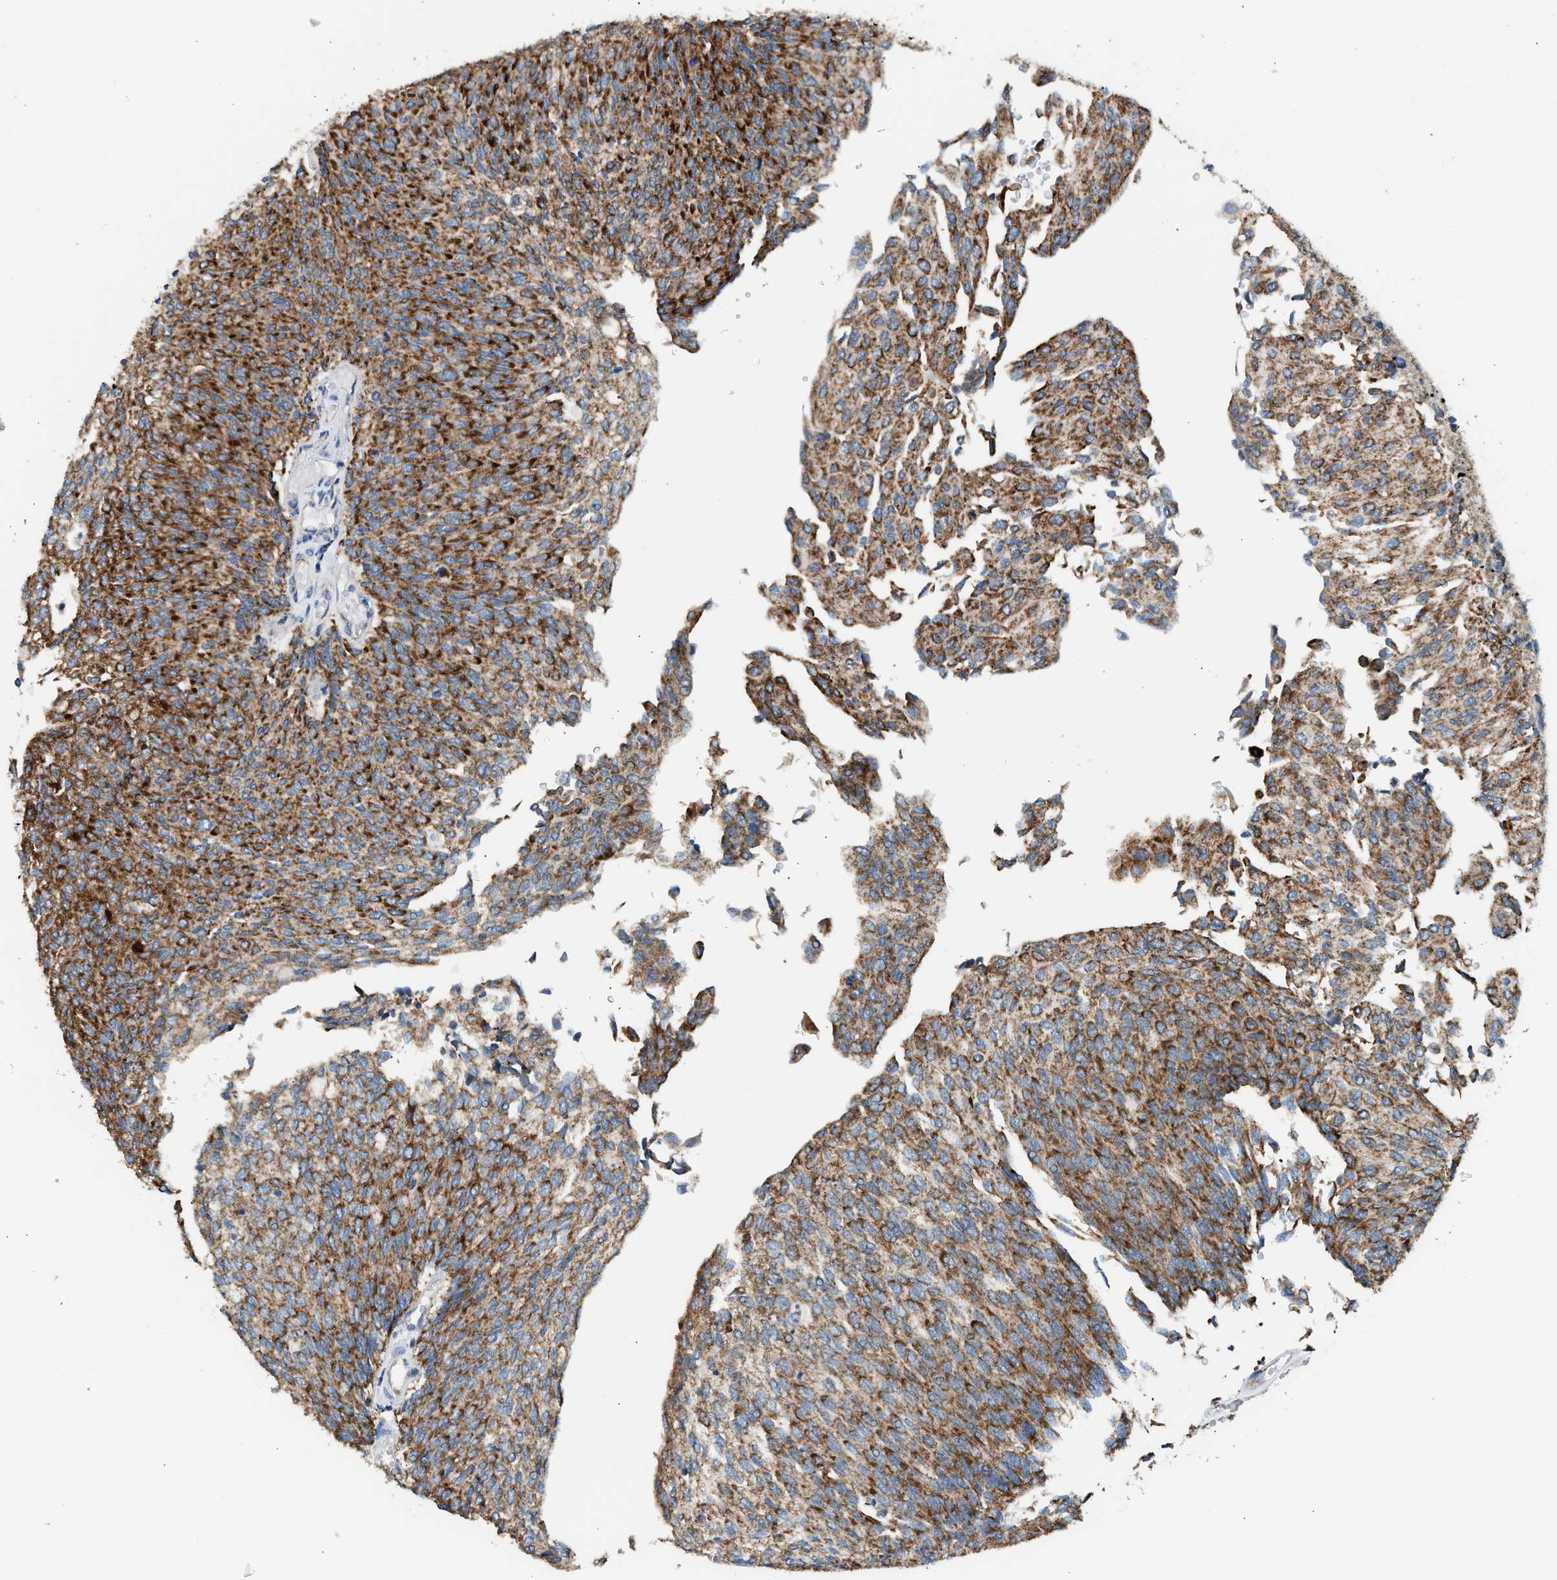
{"staining": {"intensity": "strong", "quantity": ">75%", "location": "cytoplasmic/membranous"}, "tissue": "urothelial cancer", "cell_type": "Tumor cells", "image_type": "cancer", "snomed": [{"axis": "morphology", "description": "Urothelial carcinoma, Low grade"}, {"axis": "topography", "description": "Urinary bladder"}], "caption": "The image displays immunohistochemical staining of urothelial cancer. There is strong cytoplasmic/membranous positivity is identified in about >75% of tumor cells.", "gene": "GOT2", "patient": {"sex": "female", "age": 79}}